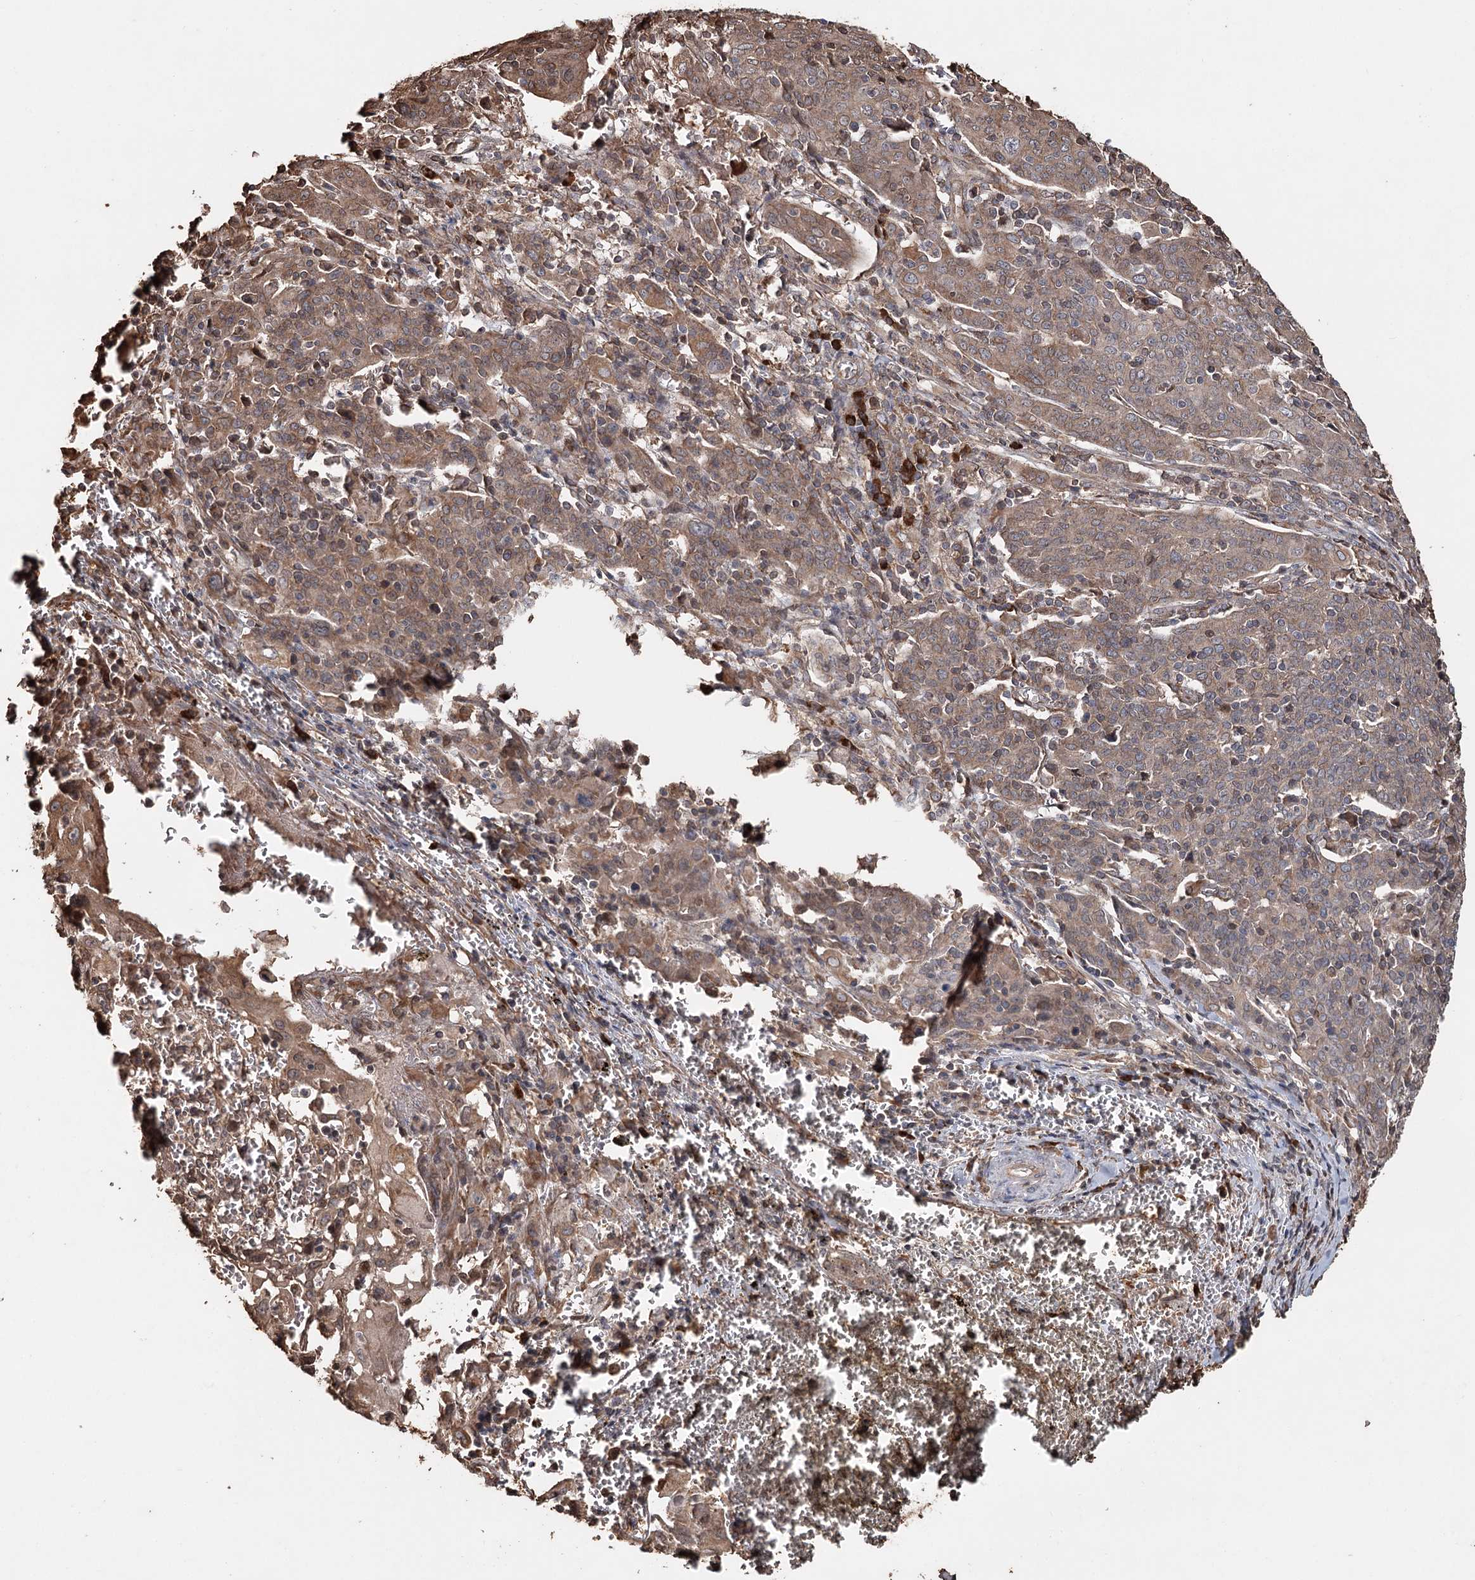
{"staining": {"intensity": "moderate", "quantity": ">75%", "location": "cytoplasmic/membranous,nuclear"}, "tissue": "cervical cancer", "cell_type": "Tumor cells", "image_type": "cancer", "snomed": [{"axis": "morphology", "description": "Squamous cell carcinoma, NOS"}, {"axis": "topography", "description": "Cervix"}], "caption": "Cervical cancer (squamous cell carcinoma) stained with a protein marker exhibits moderate staining in tumor cells.", "gene": "SYVN1", "patient": {"sex": "female", "age": 67}}